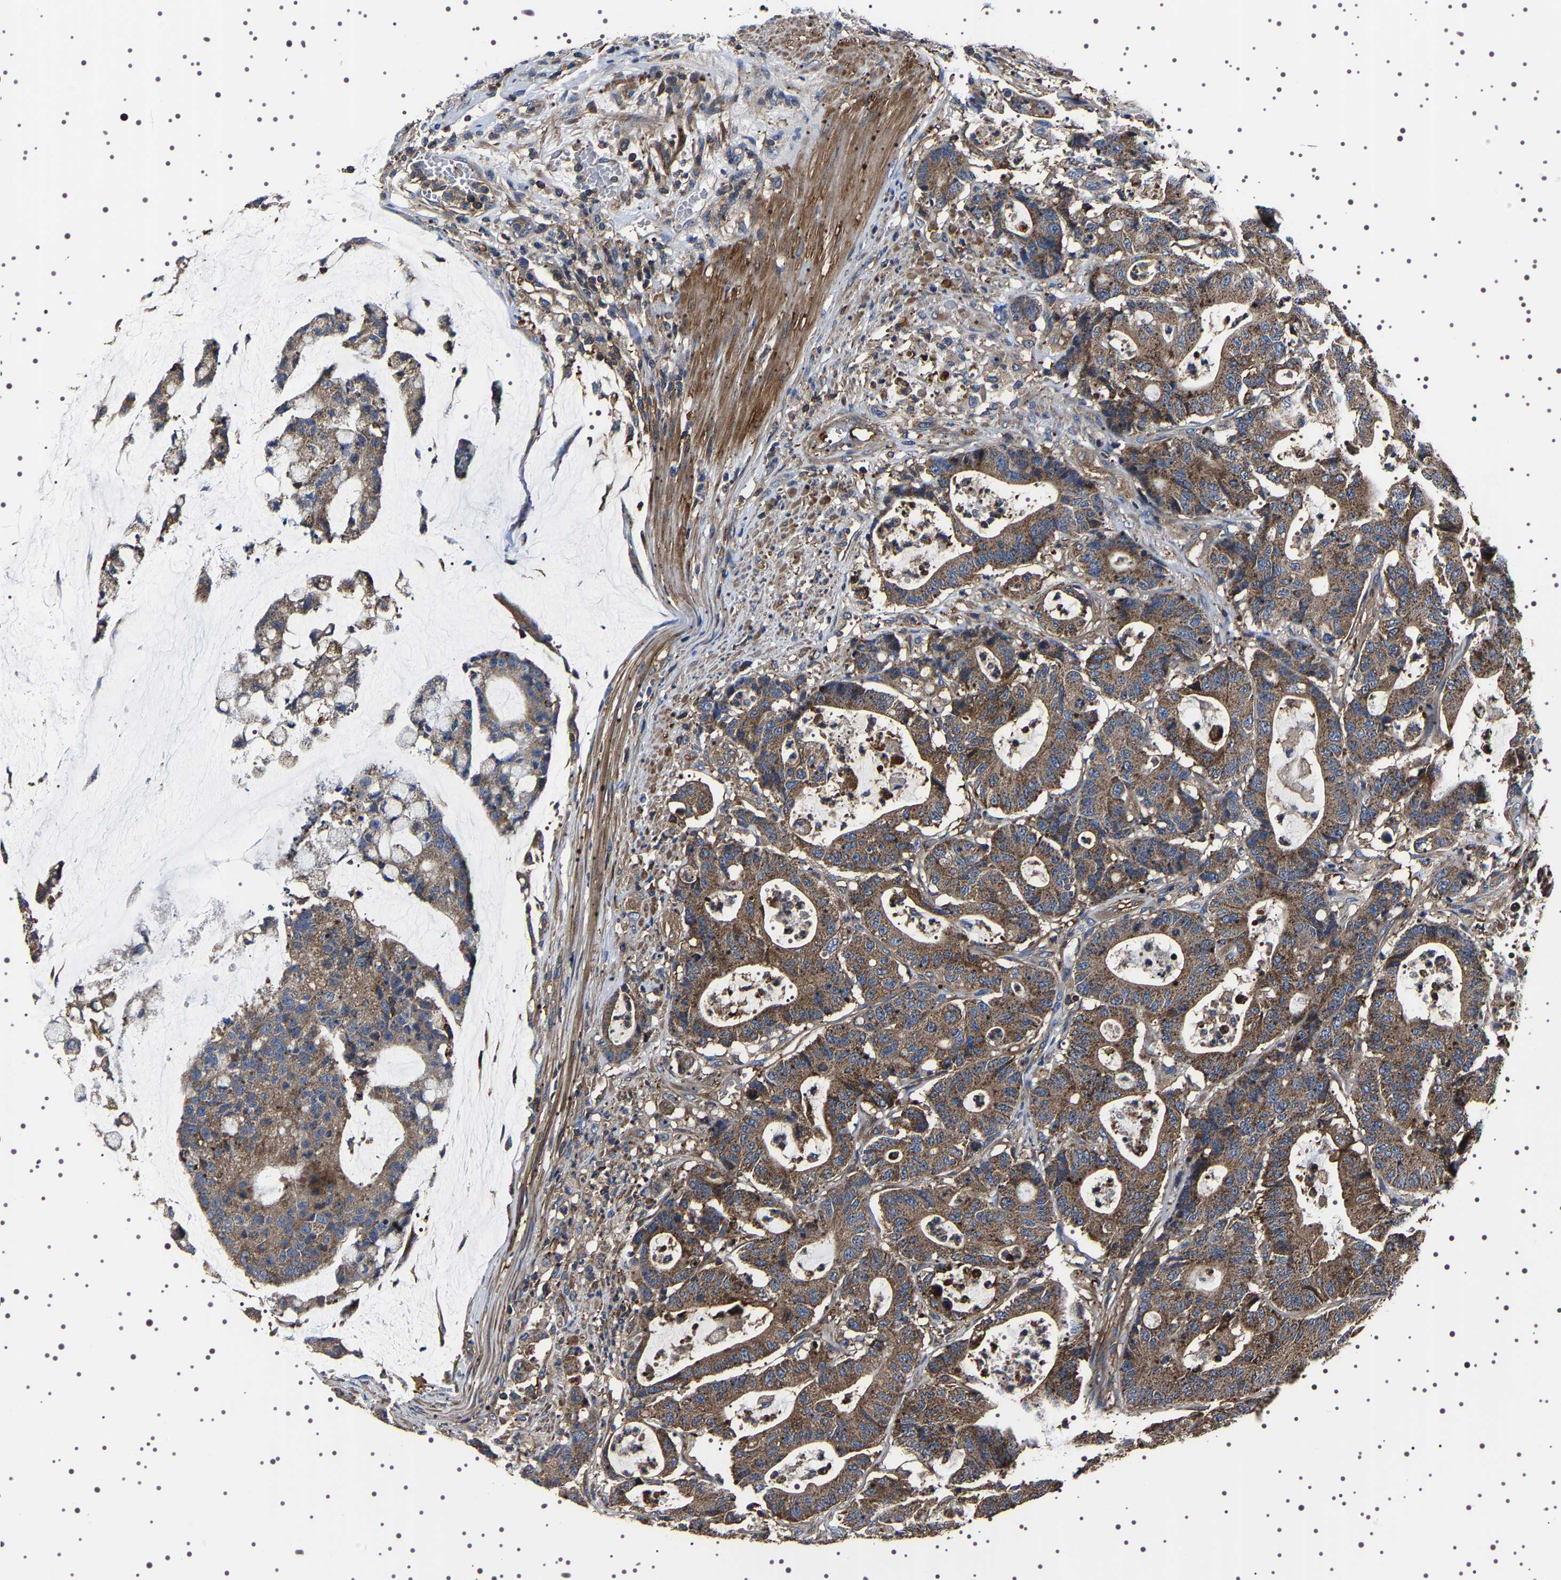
{"staining": {"intensity": "moderate", "quantity": ">75%", "location": "cytoplasmic/membranous"}, "tissue": "colorectal cancer", "cell_type": "Tumor cells", "image_type": "cancer", "snomed": [{"axis": "morphology", "description": "Adenocarcinoma, NOS"}, {"axis": "topography", "description": "Colon"}], "caption": "DAB (3,3'-diaminobenzidine) immunohistochemical staining of human colorectal cancer (adenocarcinoma) reveals moderate cytoplasmic/membranous protein staining in approximately >75% of tumor cells.", "gene": "WDR1", "patient": {"sex": "female", "age": 84}}